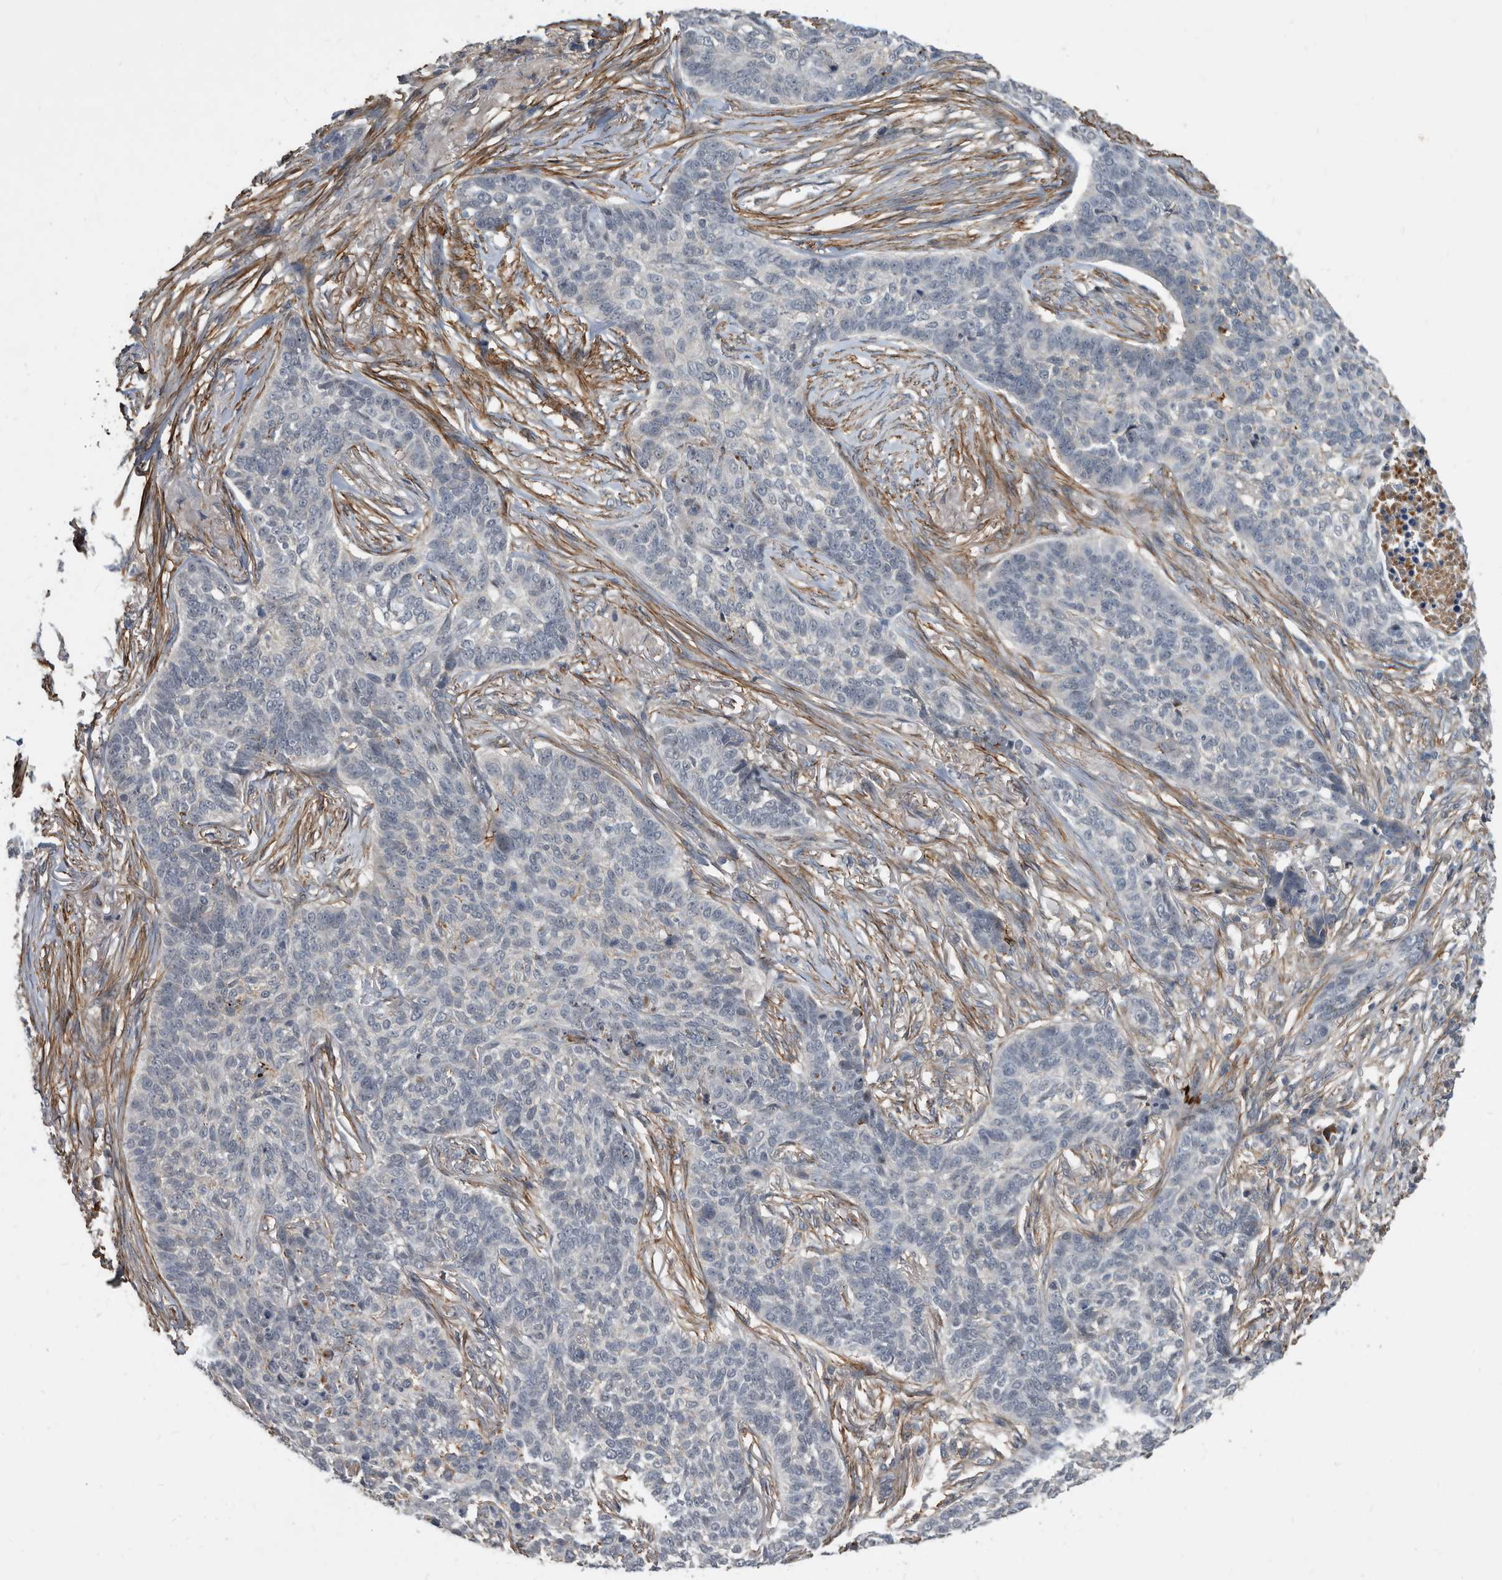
{"staining": {"intensity": "negative", "quantity": "none", "location": "none"}, "tissue": "skin cancer", "cell_type": "Tumor cells", "image_type": "cancer", "snomed": [{"axis": "morphology", "description": "Basal cell carcinoma"}, {"axis": "topography", "description": "Skin"}], "caption": "IHC histopathology image of human skin basal cell carcinoma stained for a protein (brown), which displays no staining in tumor cells. (DAB IHC with hematoxylin counter stain).", "gene": "PI15", "patient": {"sex": "male", "age": 85}}